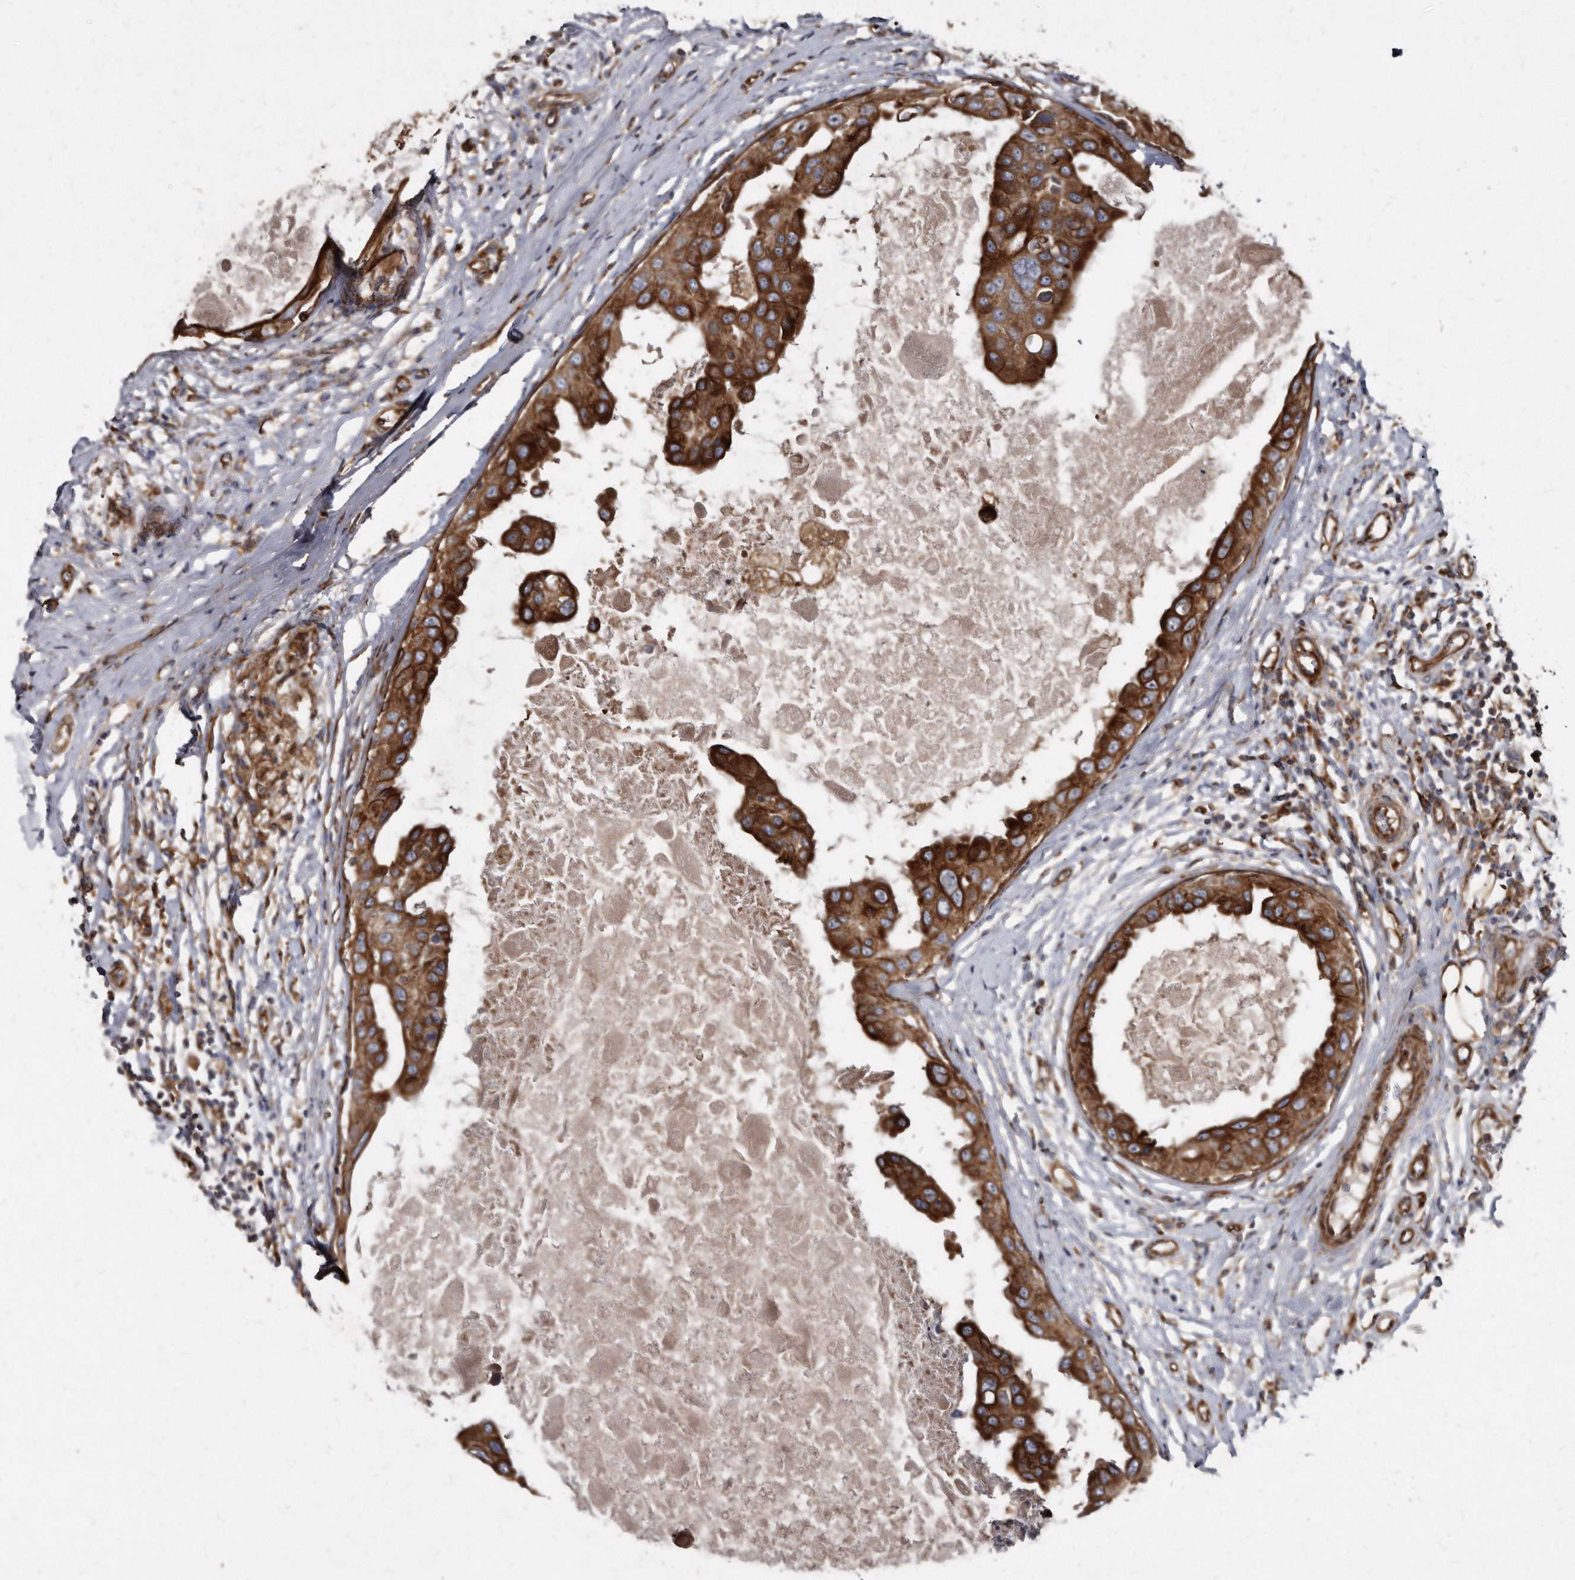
{"staining": {"intensity": "strong", "quantity": ">75%", "location": "cytoplasmic/membranous"}, "tissue": "breast cancer", "cell_type": "Tumor cells", "image_type": "cancer", "snomed": [{"axis": "morphology", "description": "Duct carcinoma"}, {"axis": "topography", "description": "Breast"}], "caption": "A high-resolution photomicrograph shows immunohistochemistry staining of breast invasive ductal carcinoma, which shows strong cytoplasmic/membranous positivity in about >75% of tumor cells.", "gene": "KCTD20", "patient": {"sex": "female", "age": 27}}